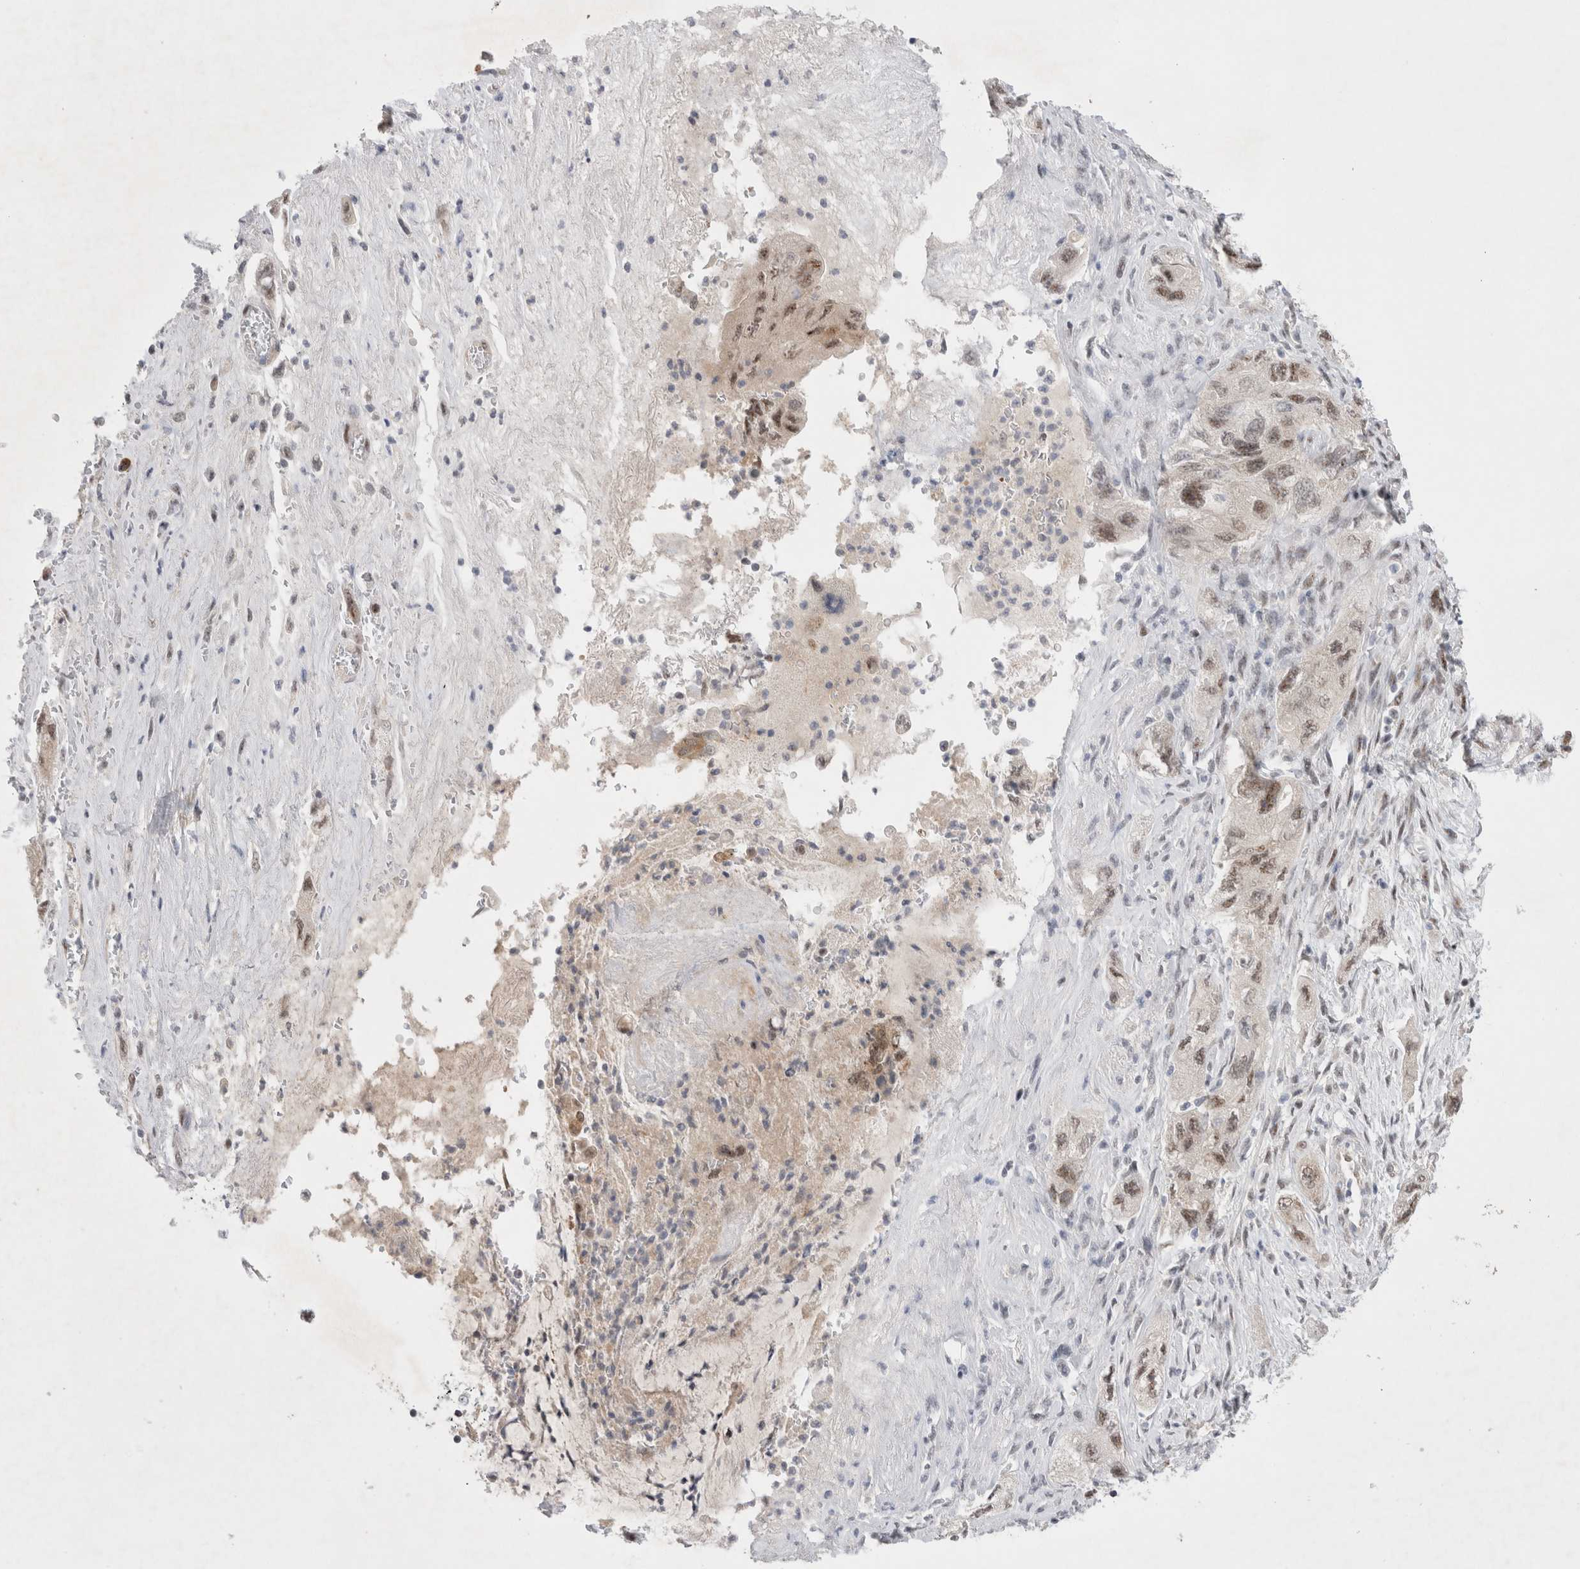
{"staining": {"intensity": "weak", "quantity": ">75%", "location": "nuclear"}, "tissue": "pancreatic cancer", "cell_type": "Tumor cells", "image_type": "cancer", "snomed": [{"axis": "morphology", "description": "Adenocarcinoma, NOS"}, {"axis": "topography", "description": "Pancreas"}], "caption": "IHC image of neoplastic tissue: adenocarcinoma (pancreatic) stained using IHC demonstrates low levels of weak protein expression localized specifically in the nuclear of tumor cells, appearing as a nuclear brown color.", "gene": "WIPF2", "patient": {"sex": "female", "age": 73}}